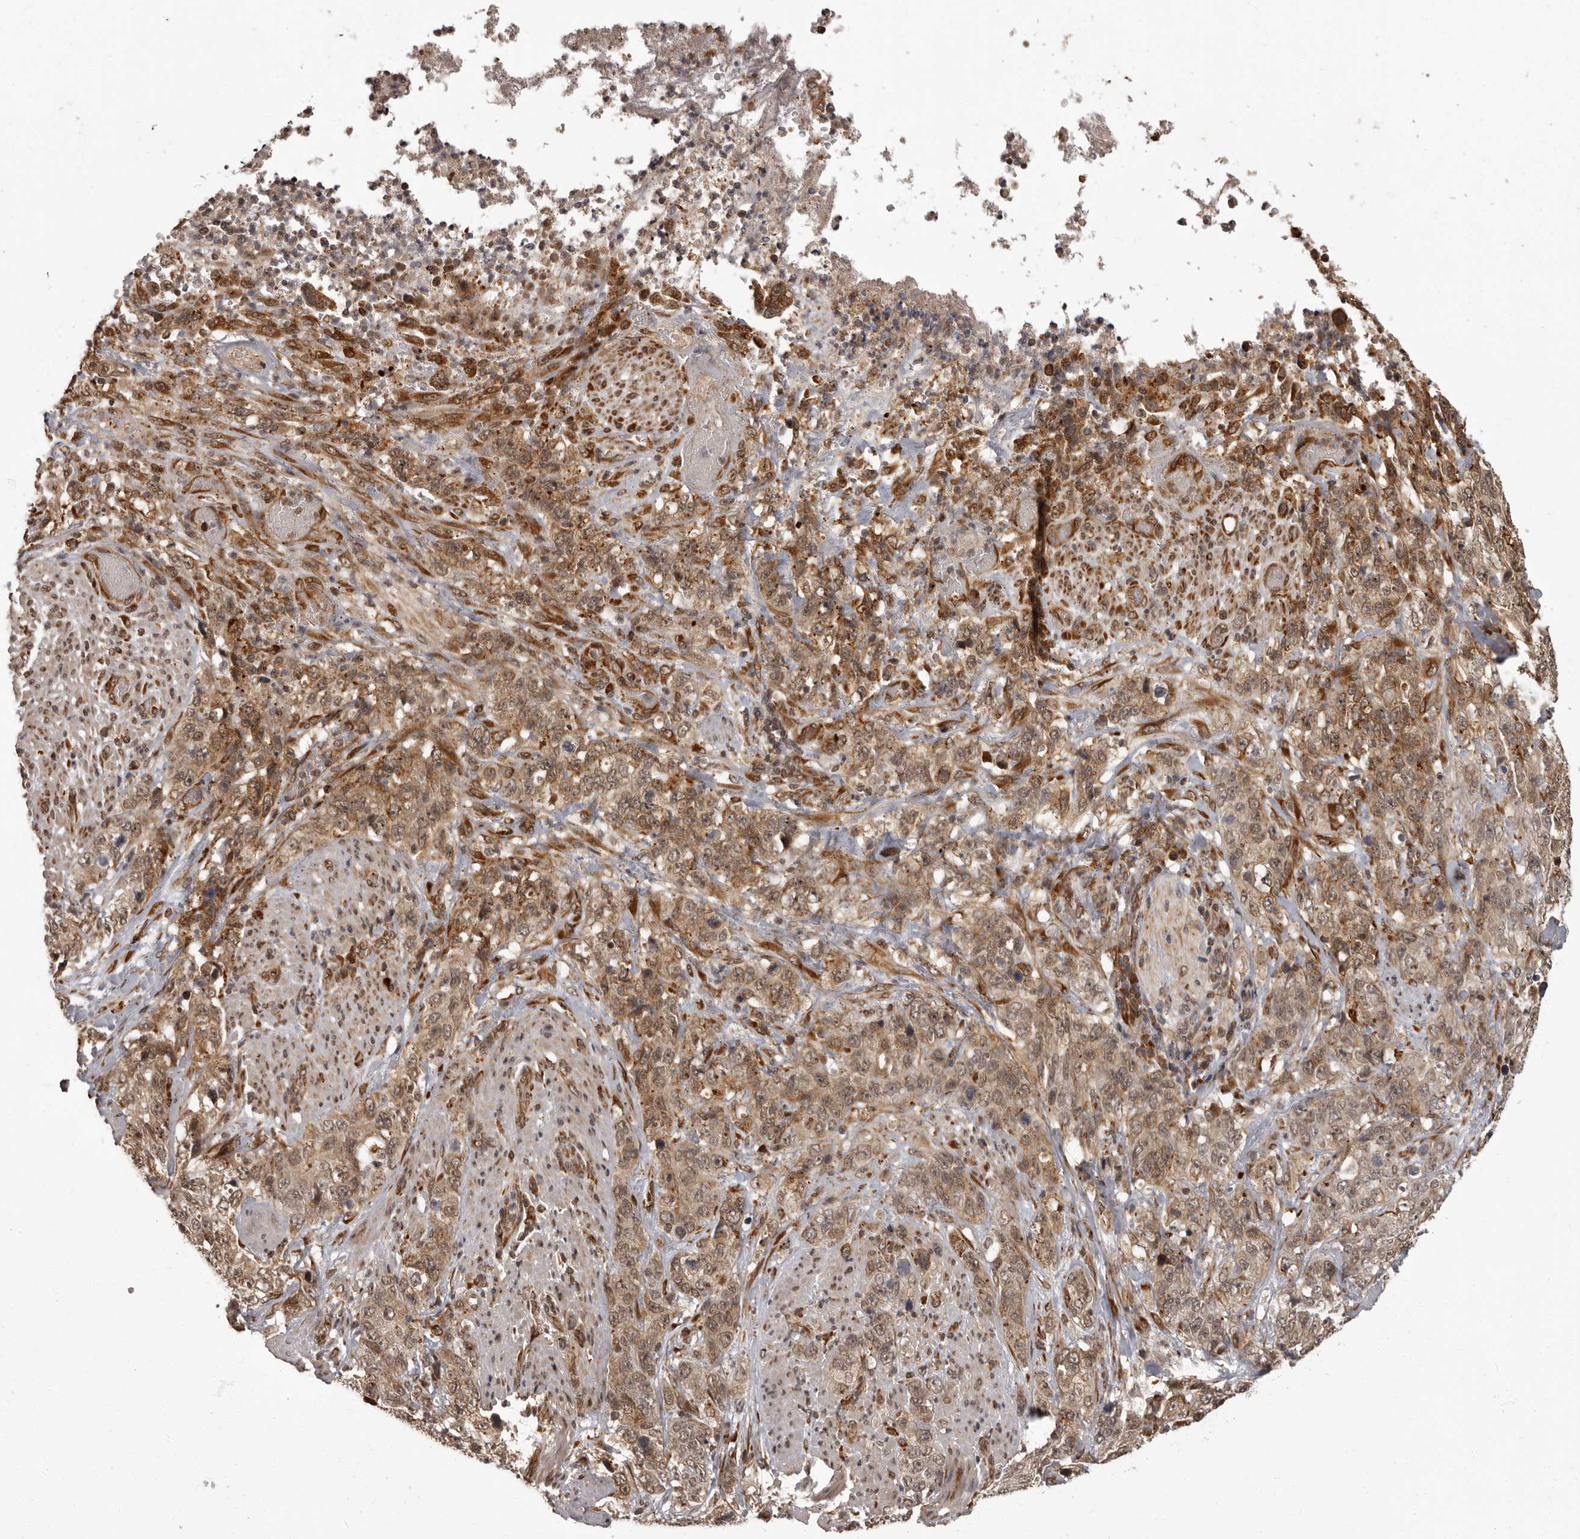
{"staining": {"intensity": "moderate", "quantity": ">75%", "location": "cytoplasmic/membranous,nuclear"}, "tissue": "stomach cancer", "cell_type": "Tumor cells", "image_type": "cancer", "snomed": [{"axis": "morphology", "description": "Adenocarcinoma, NOS"}, {"axis": "topography", "description": "Stomach"}], "caption": "IHC (DAB) staining of stomach adenocarcinoma displays moderate cytoplasmic/membranous and nuclear protein staining in about >75% of tumor cells.", "gene": "IL32", "patient": {"sex": "male", "age": 48}}